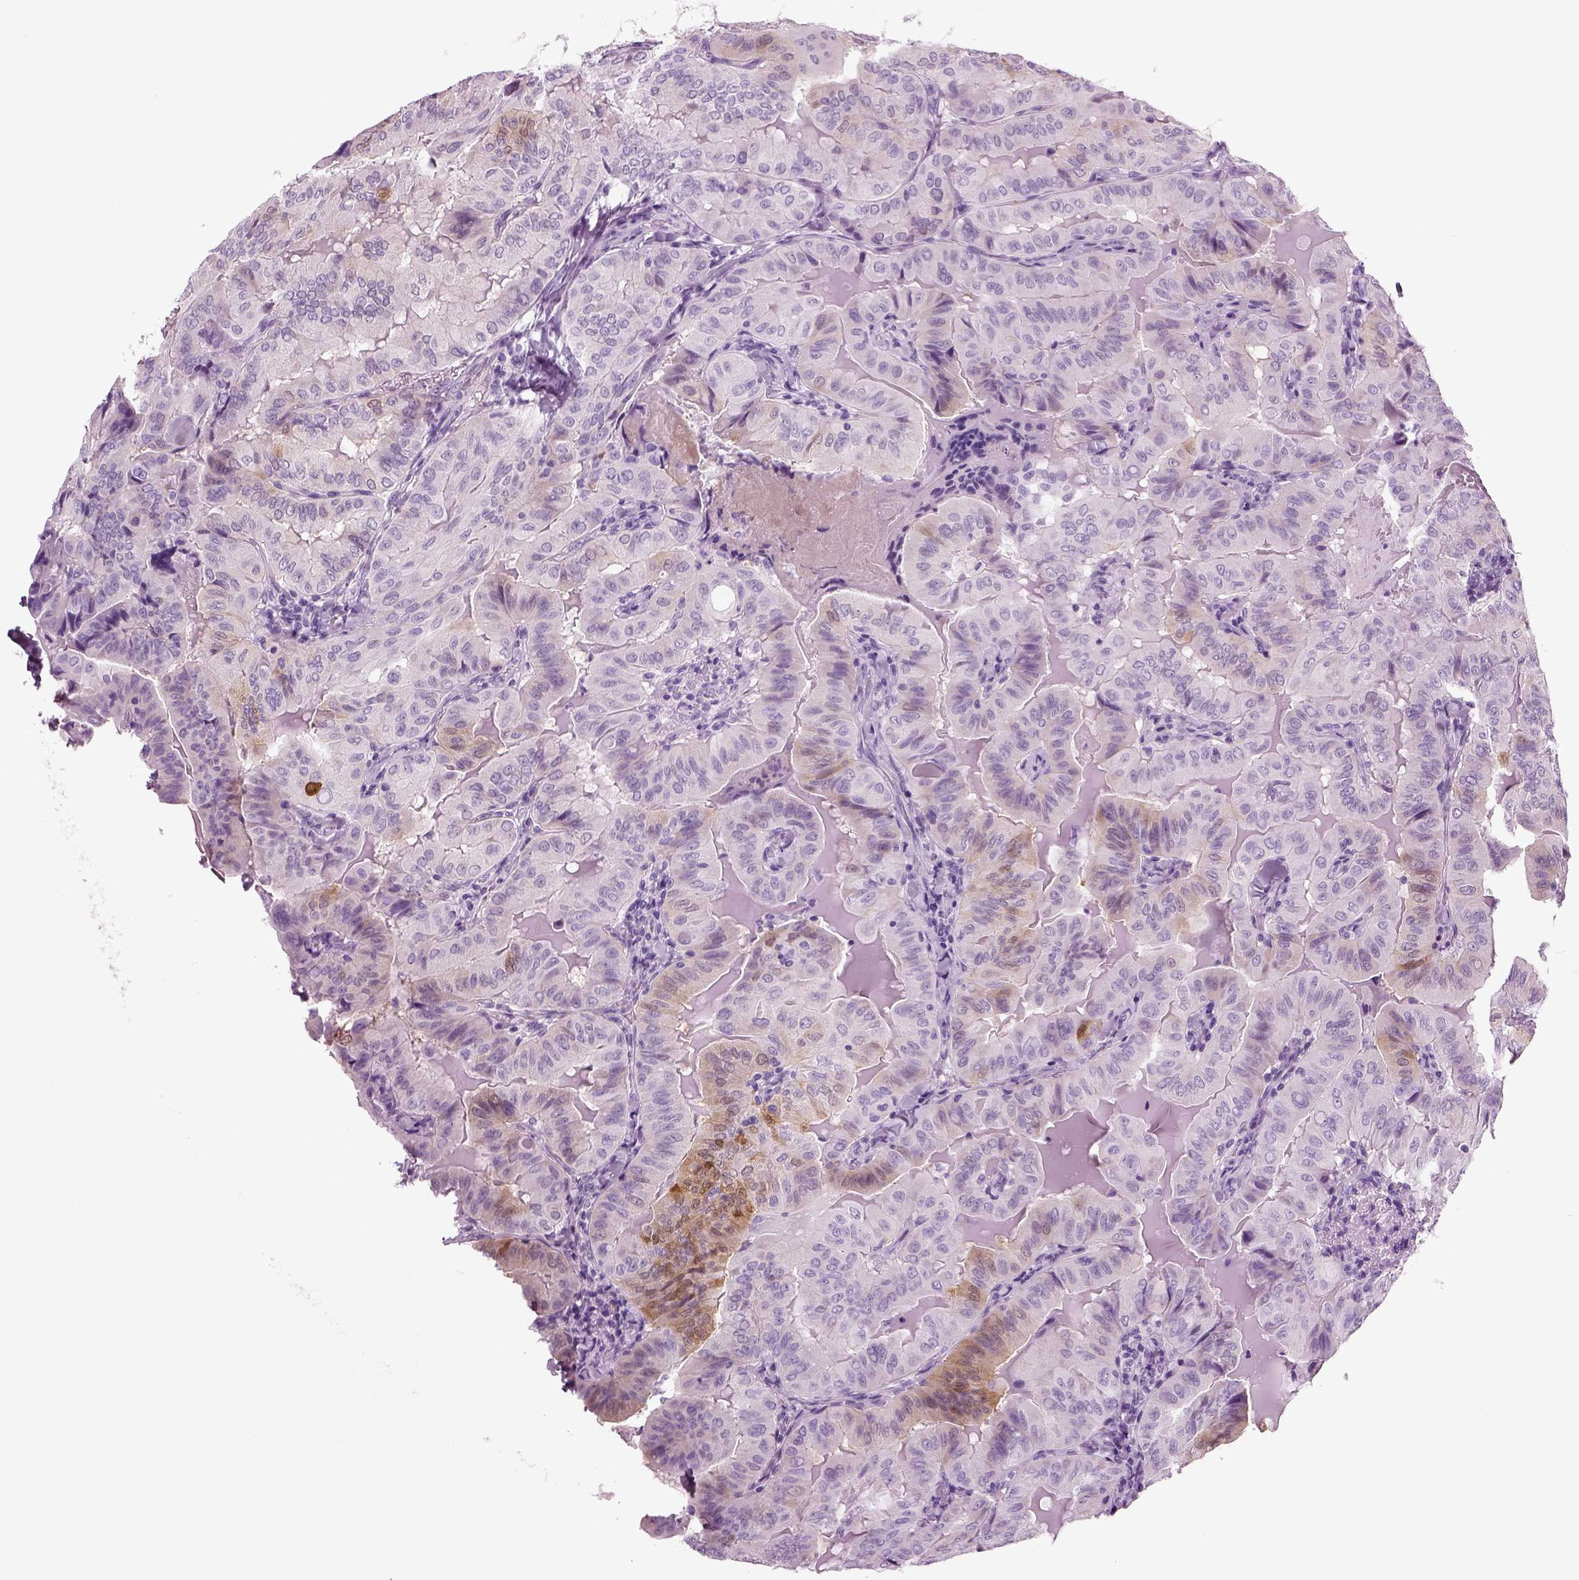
{"staining": {"intensity": "moderate", "quantity": "<25%", "location": "cytoplasmic/membranous"}, "tissue": "thyroid cancer", "cell_type": "Tumor cells", "image_type": "cancer", "snomed": [{"axis": "morphology", "description": "Papillary adenocarcinoma, NOS"}, {"axis": "topography", "description": "Thyroid gland"}], "caption": "Immunohistochemical staining of human thyroid cancer shows low levels of moderate cytoplasmic/membranous protein expression in about <25% of tumor cells.", "gene": "CRABP1", "patient": {"sex": "female", "age": 68}}